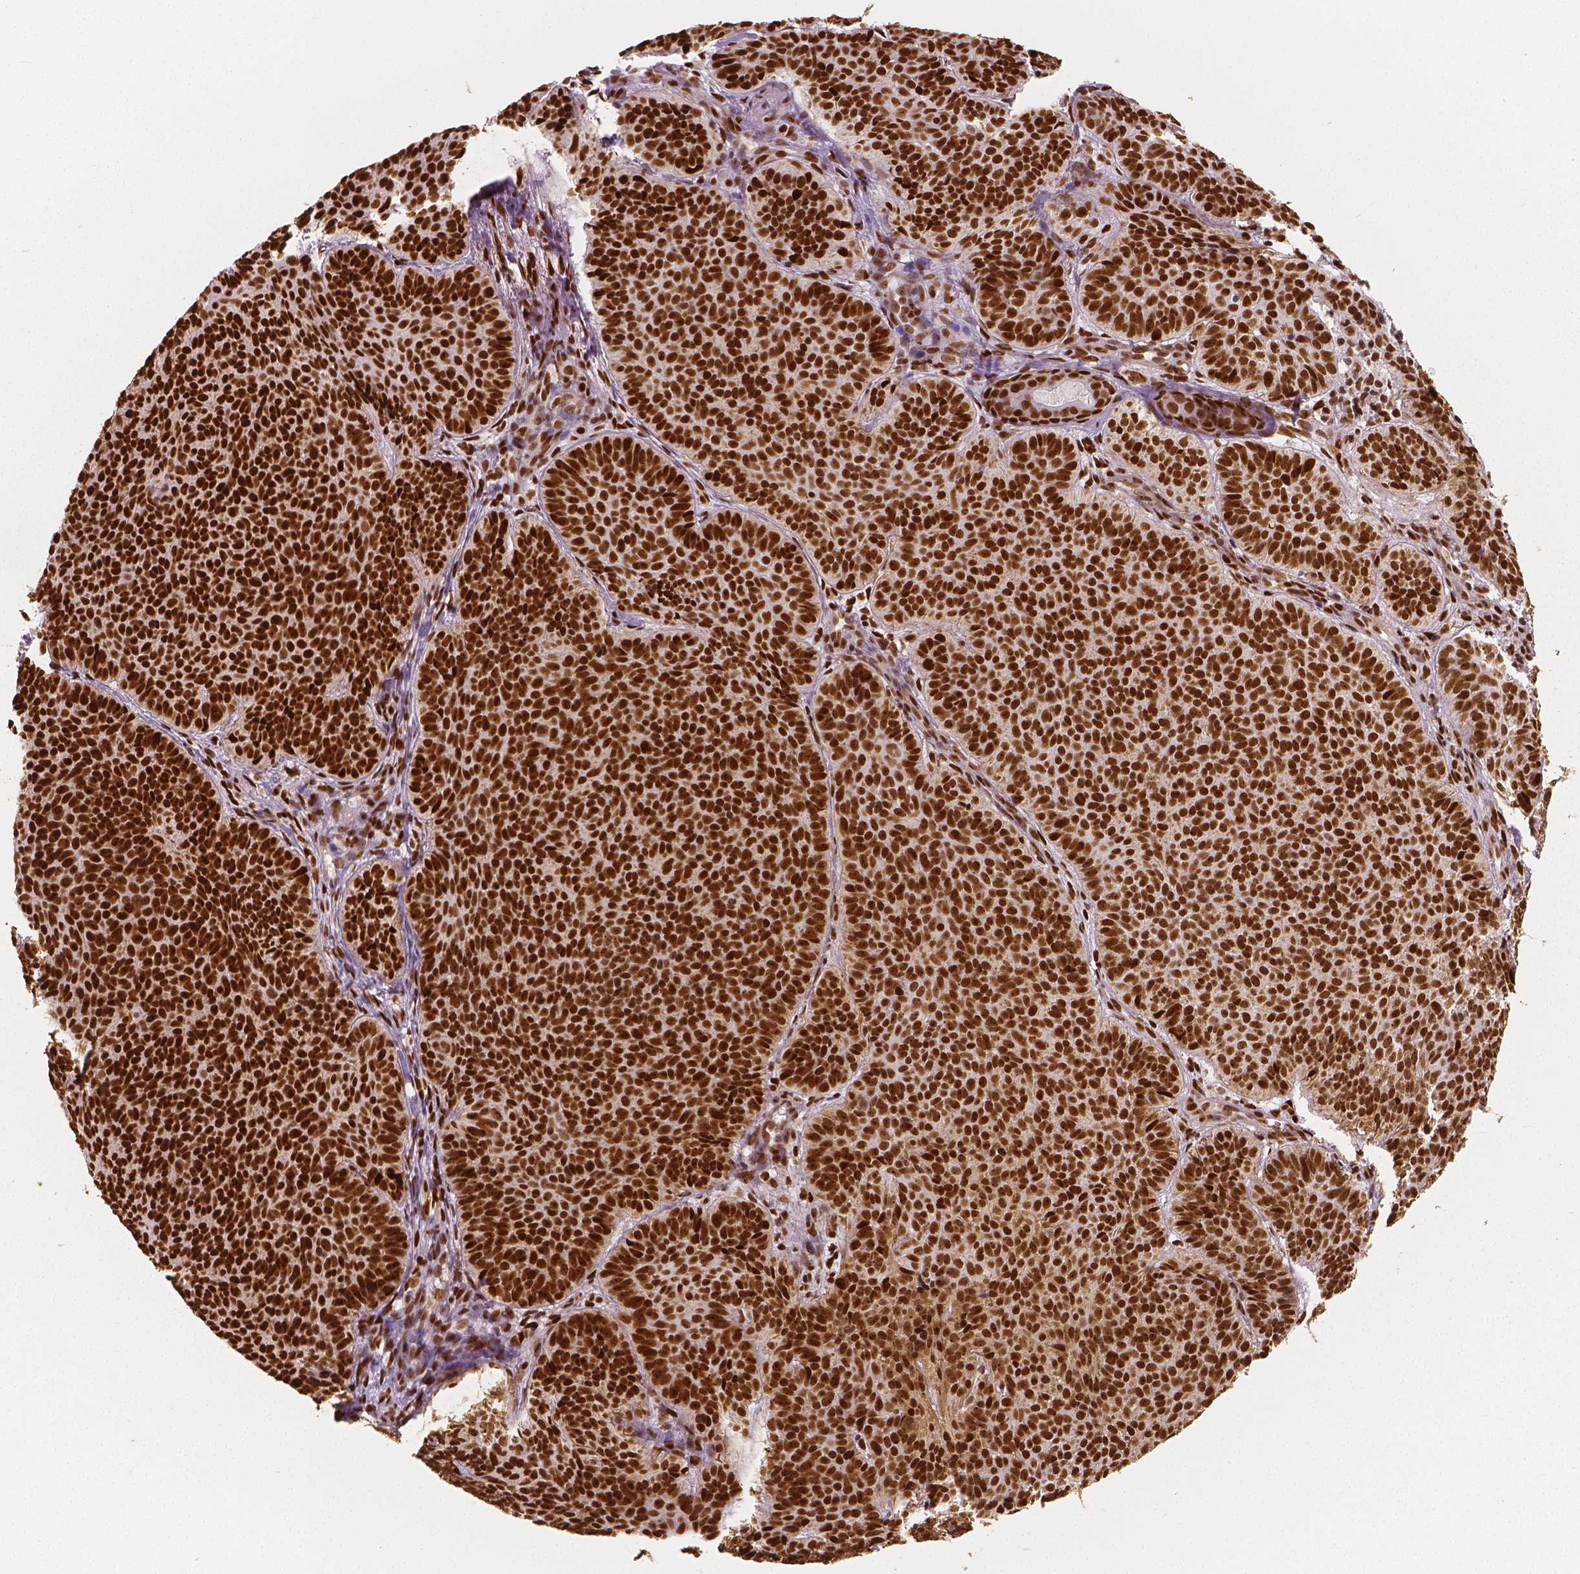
{"staining": {"intensity": "strong", "quantity": ">75%", "location": "nuclear"}, "tissue": "skin cancer", "cell_type": "Tumor cells", "image_type": "cancer", "snomed": [{"axis": "morphology", "description": "Basal cell carcinoma"}, {"axis": "topography", "description": "Skin"}], "caption": "Skin cancer stained for a protein (brown) shows strong nuclear positive expression in approximately >75% of tumor cells.", "gene": "NUCKS1", "patient": {"sex": "male", "age": 57}}